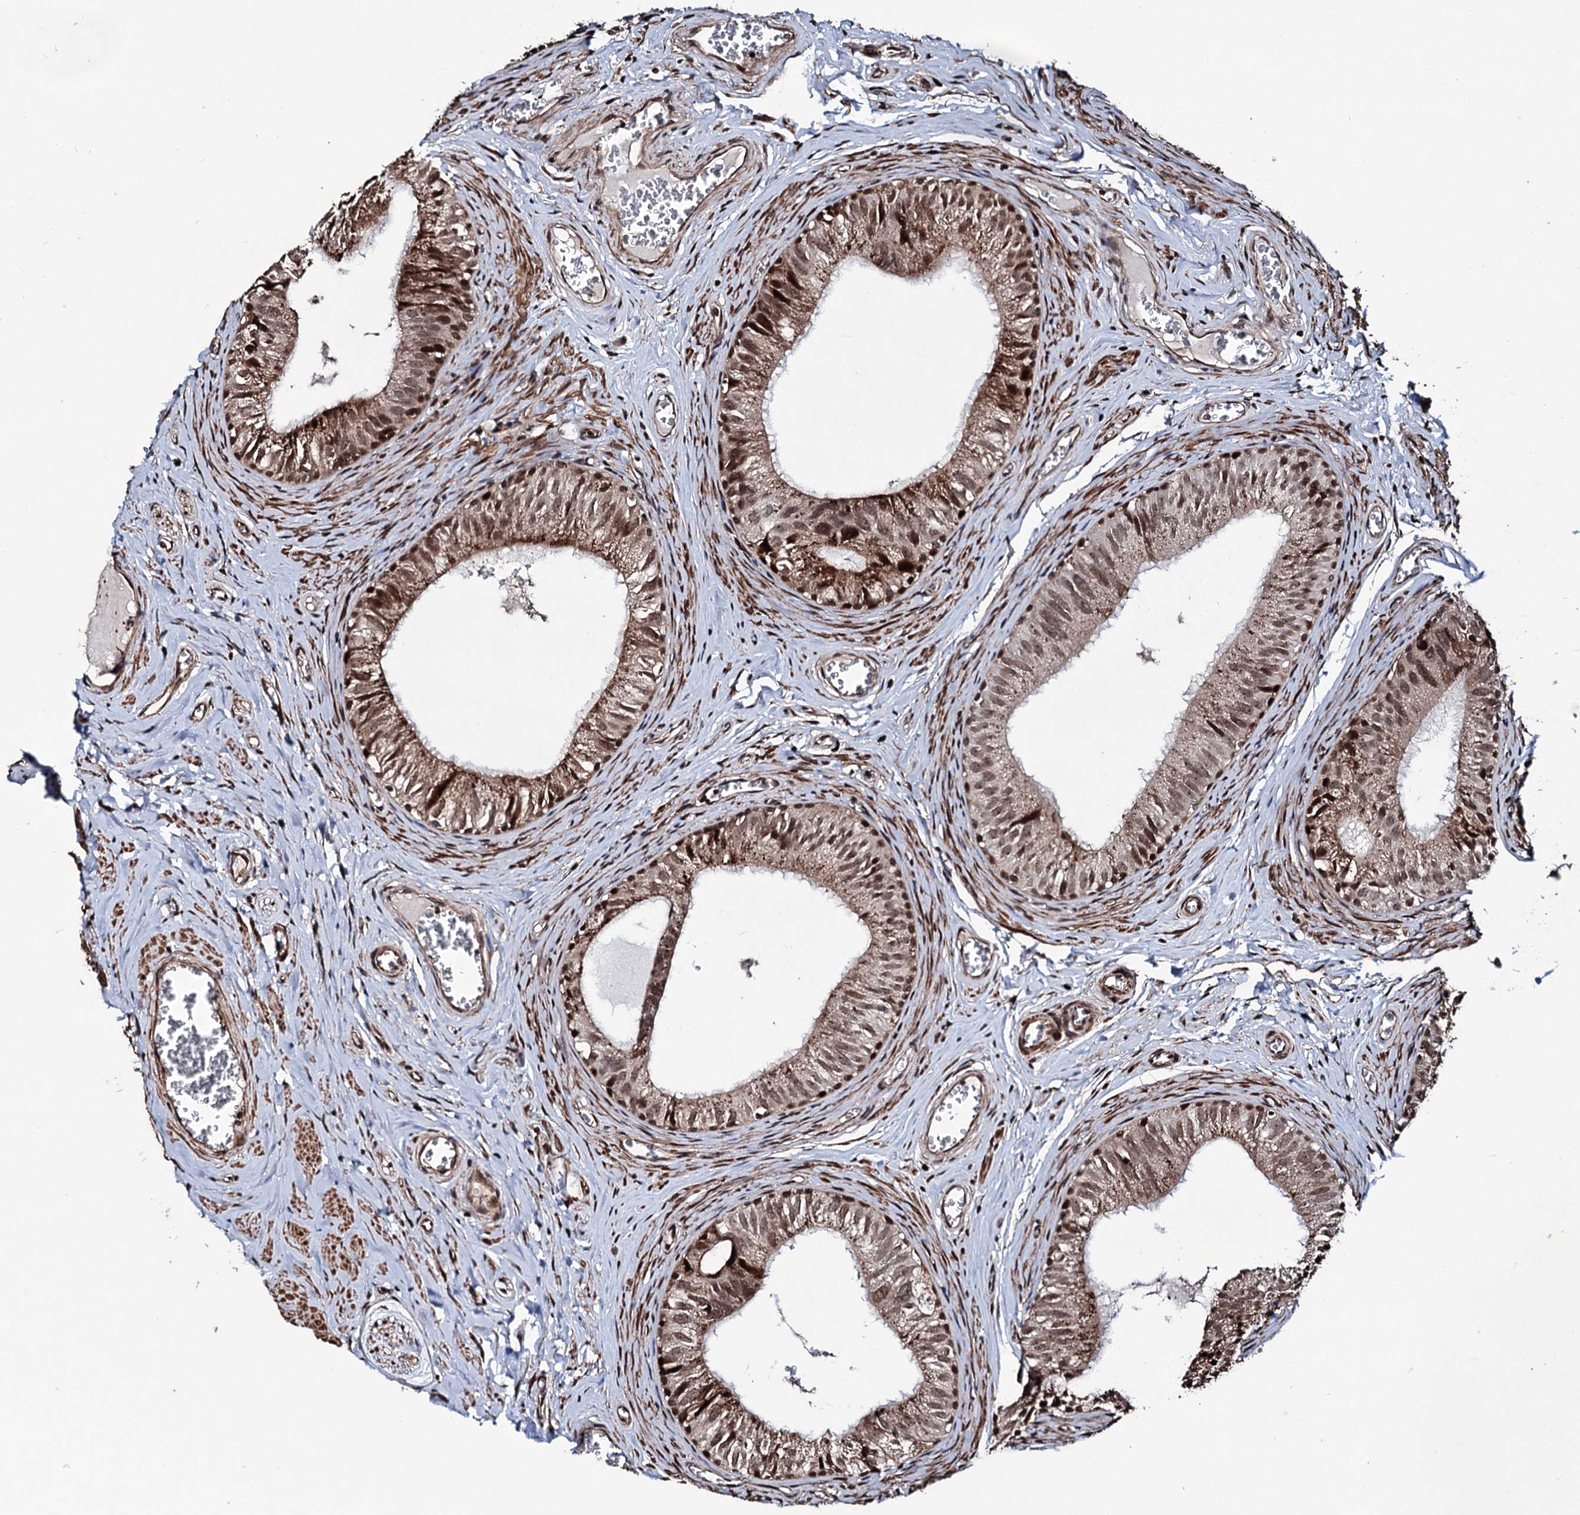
{"staining": {"intensity": "moderate", "quantity": ">75%", "location": "cytoplasmic/membranous,nuclear"}, "tissue": "epididymis", "cell_type": "Glandular cells", "image_type": "normal", "snomed": [{"axis": "morphology", "description": "Normal tissue, NOS"}, {"axis": "topography", "description": "Epididymis"}], "caption": "DAB (3,3'-diaminobenzidine) immunohistochemical staining of benign human epididymis demonstrates moderate cytoplasmic/membranous,nuclear protein staining in about >75% of glandular cells.", "gene": "EYA4", "patient": {"sex": "male", "age": 42}}